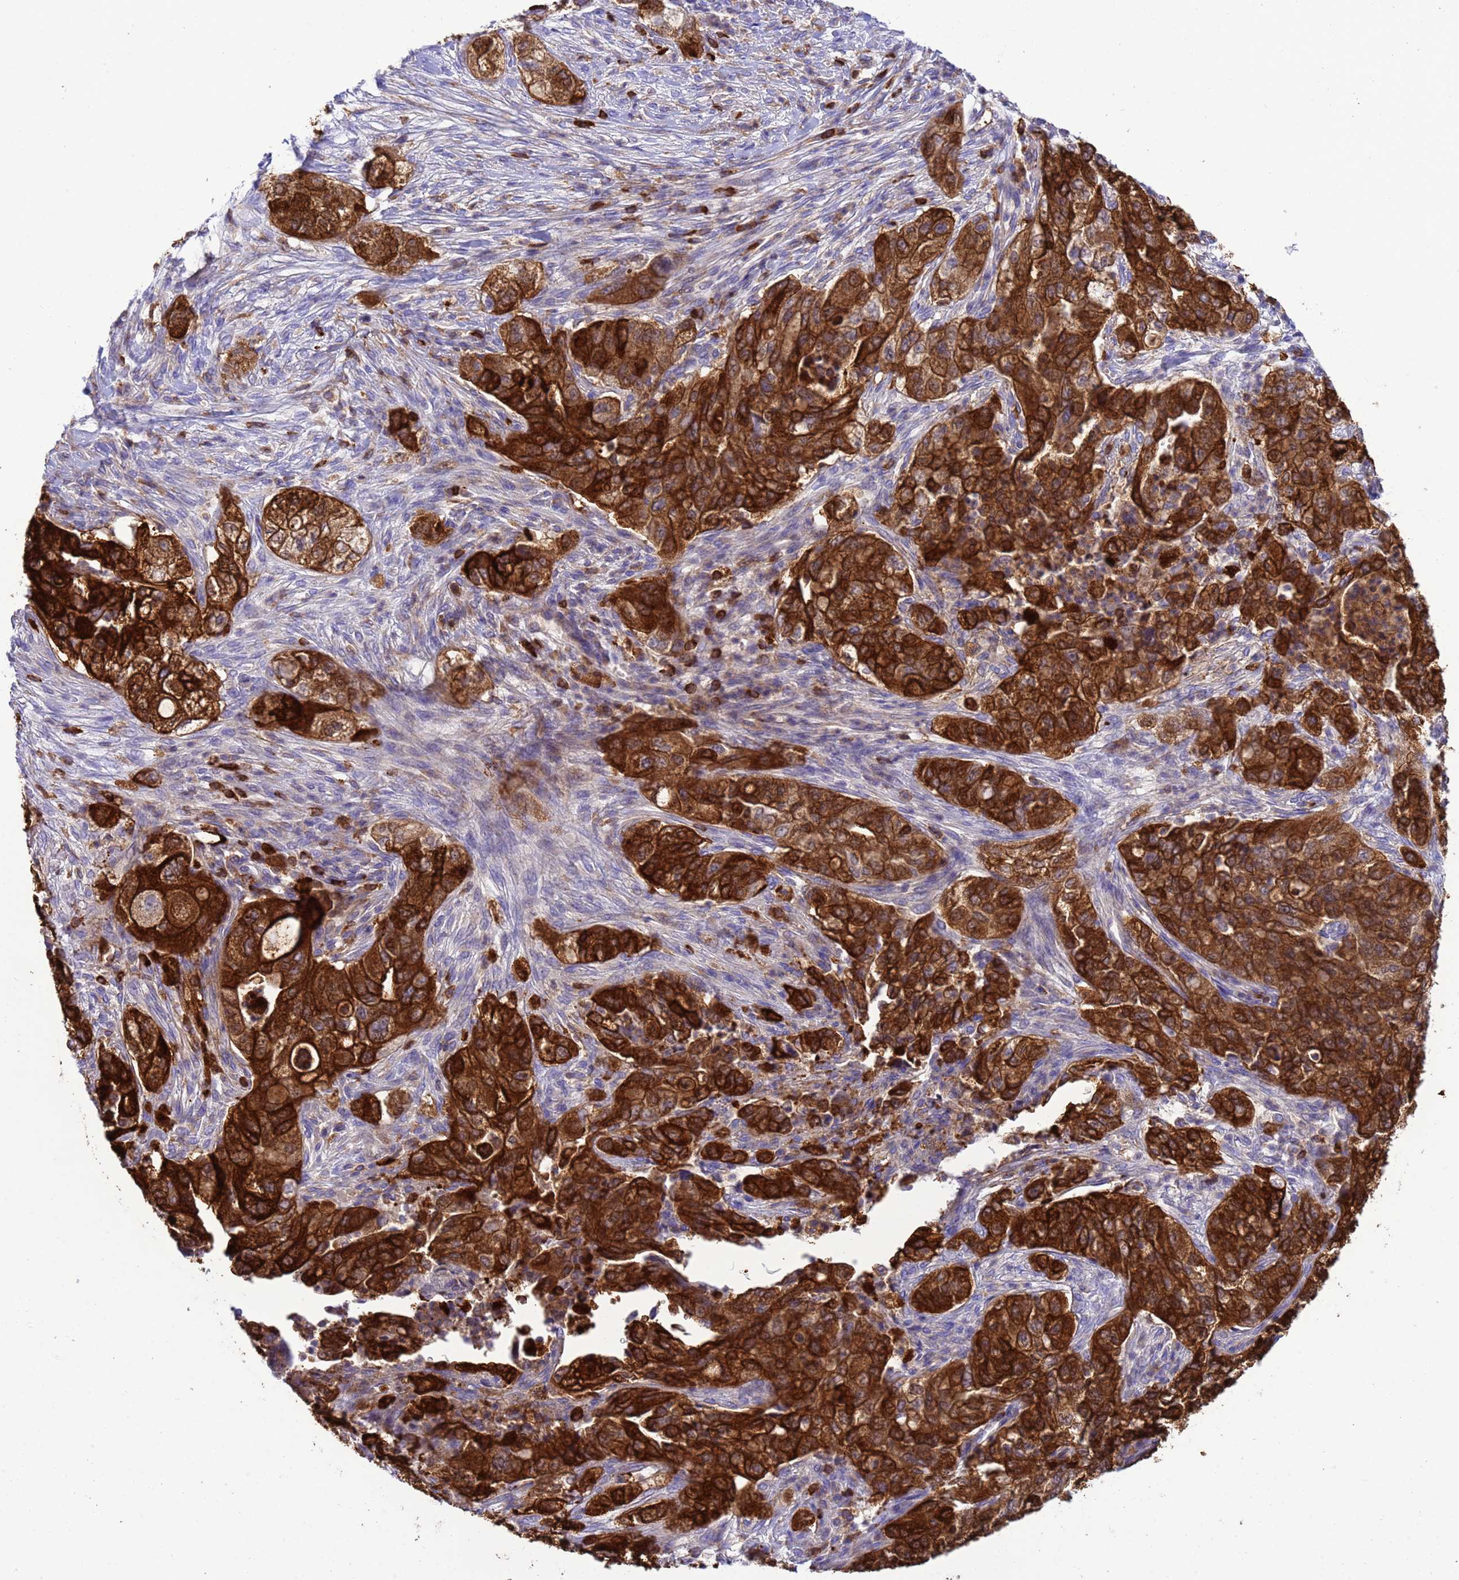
{"staining": {"intensity": "strong", "quantity": ">75%", "location": "cytoplasmic/membranous"}, "tissue": "pancreatic cancer", "cell_type": "Tumor cells", "image_type": "cancer", "snomed": [{"axis": "morphology", "description": "Adenocarcinoma, NOS"}, {"axis": "topography", "description": "Pancreas"}], "caption": "The micrograph demonstrates immunohistochemical staining of pancreatic cancer. There is strong cytoplasmic/membranous expression is present in approximately >75% of tumor cells. Immunohistochemistry (ihc) stains the protein of interest in brown and the nuclei are stained blue.", "gene": "EZR", "patient": {"sex": "female", "age": 78}}